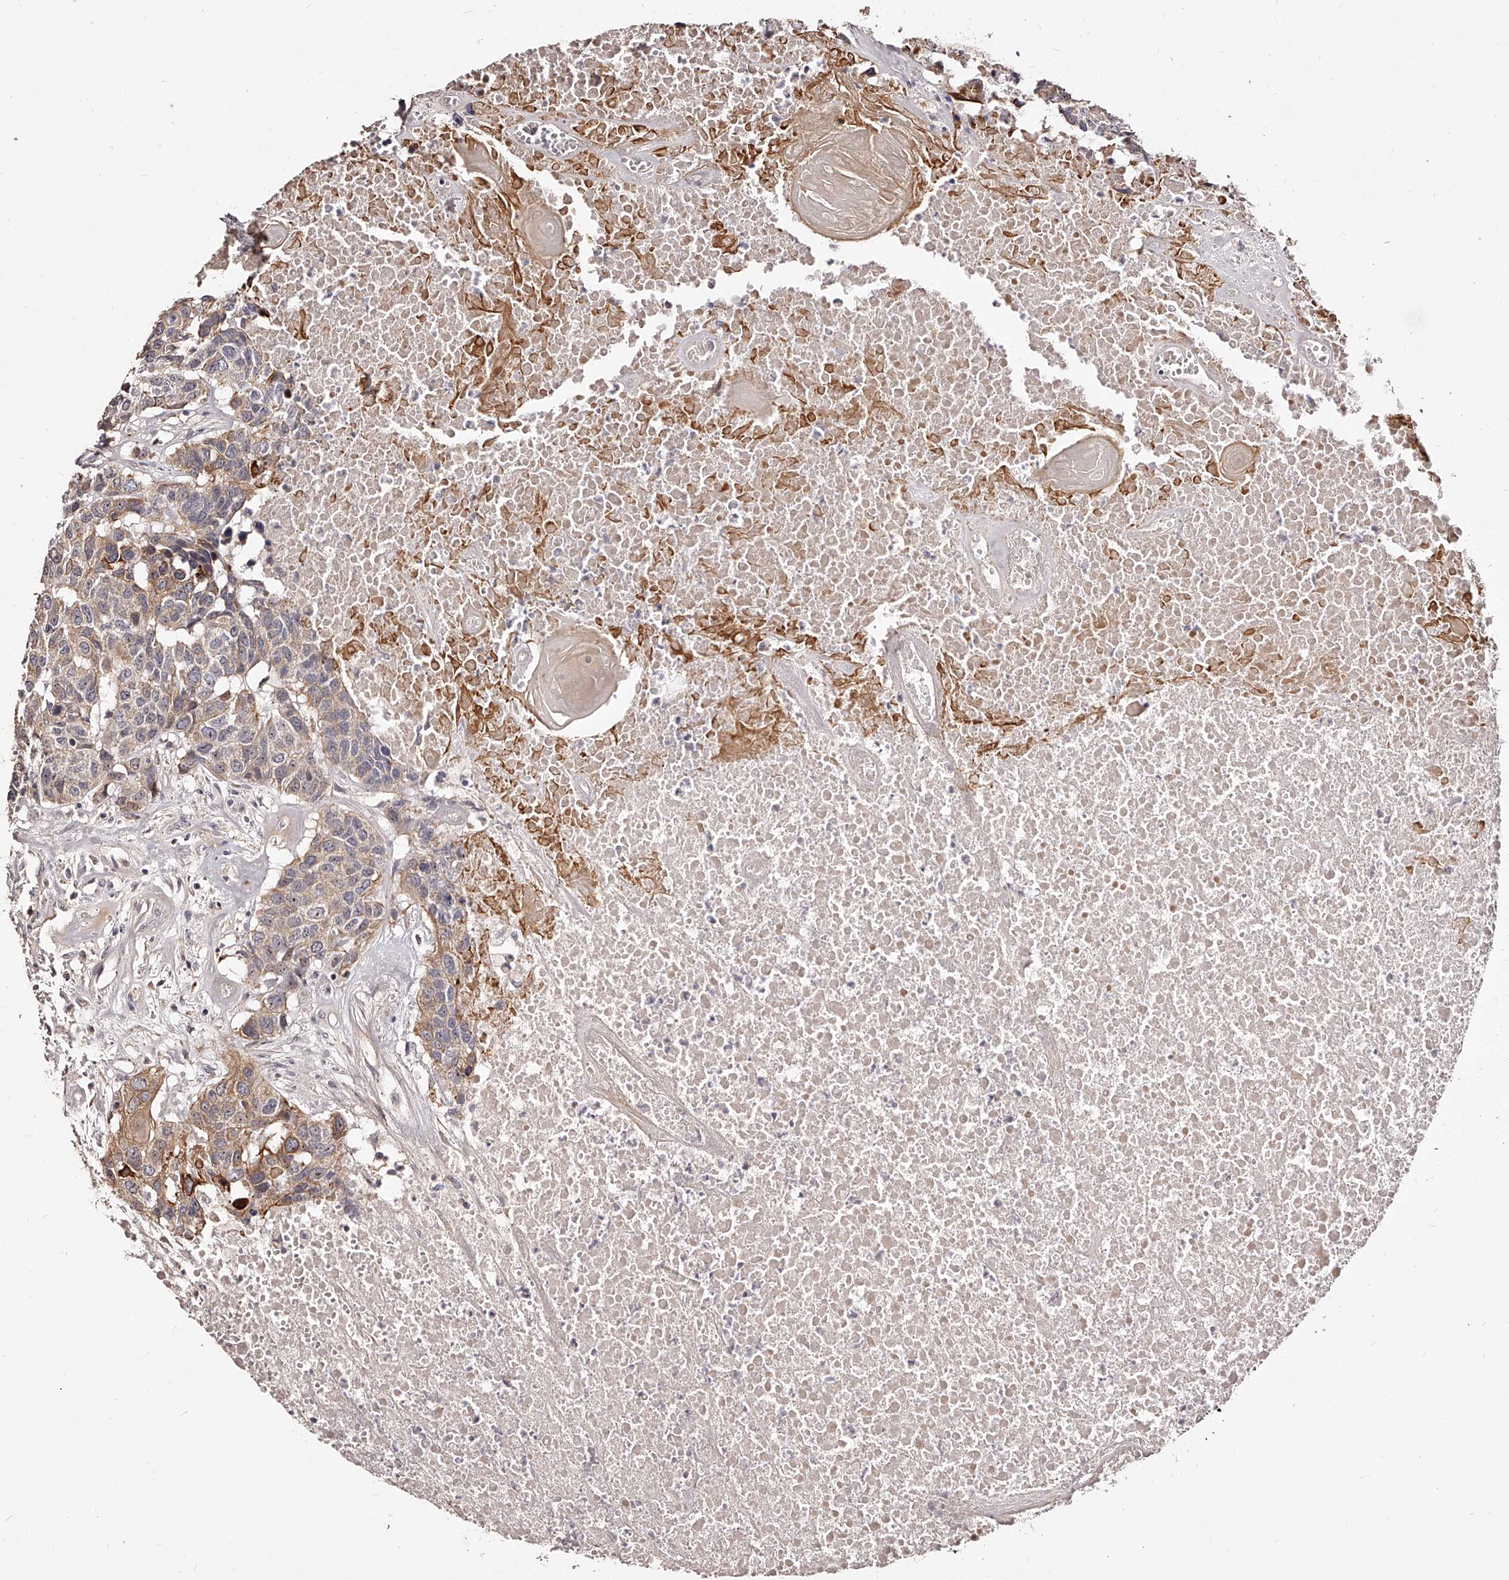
{"staining": {"intensity": "moderate", "quantity": "25%-75%", "location": "cytoplasmic/membranous"}, "tissue": "head and neck cancer", "cell_type": "Tumor cells", "image_type": "cancer", "snomed": [{"axis": "morphology", "description": "Squamous cell carcinoma, NOS"}, {"axis": "topography", "description": "Head-Neck"}], "caption": "This histopathology image reveals immunohistochemistry staining of human head and neck cancer, with medium moderate cytoplasmic/membranous staining in about 25%-75% of tumor cells.", "gene": "ZNF502", "patient": {"sex": "male", "age": 66}}